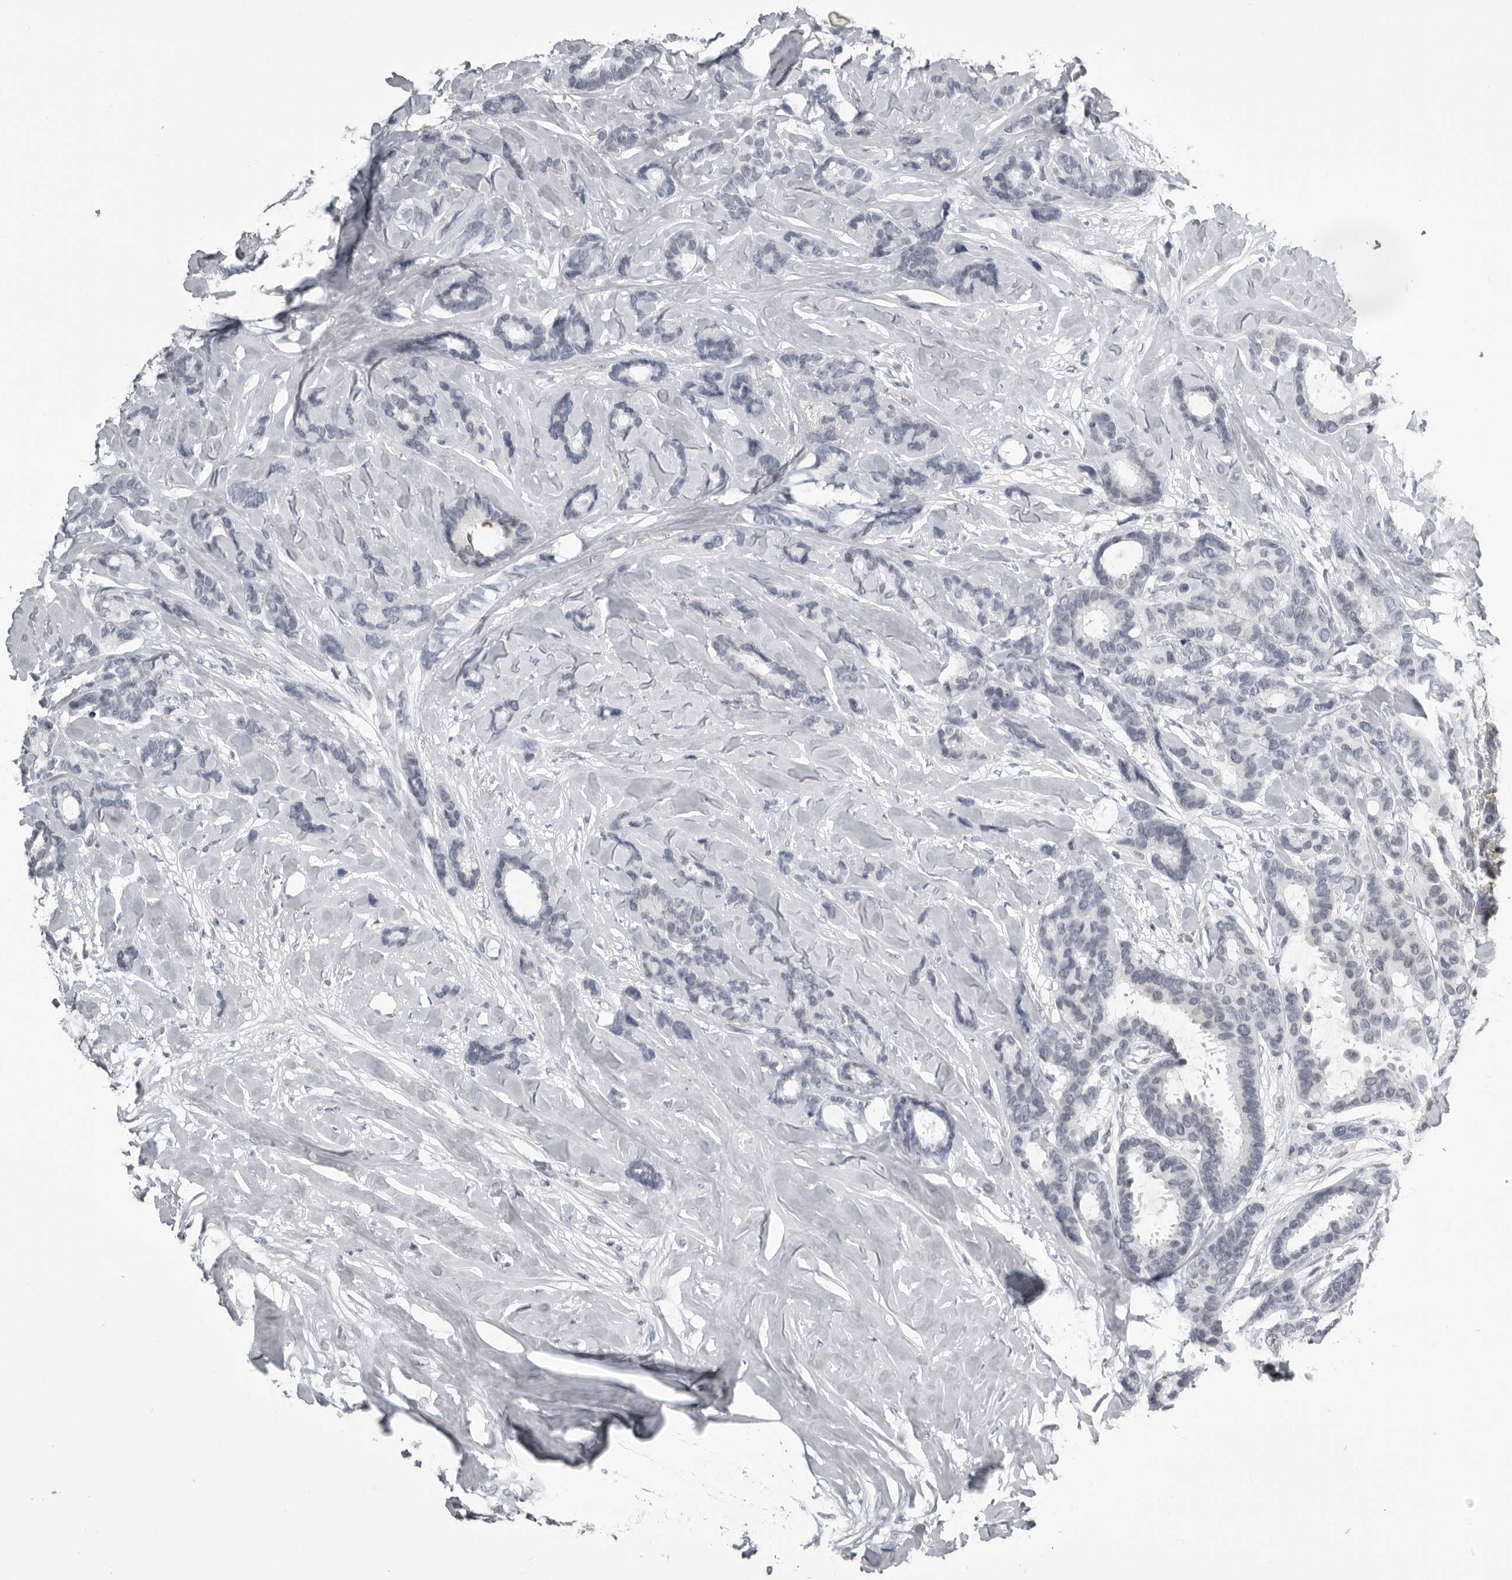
{"staining": {"intensity": "negative", "quantity": "none", "location": "none"}, "tissue": "breast cancer", "cell_type": "Tumor cells", "image_type": "cancer", "snomed": [{"axis": "morphology", "description": "Duct carcinoma"}, {"axis": "topography", "description": "Breast"}], "caption": "This micrograph is of breast intraductal carcinoma stained with immunohistochemistry to label a protein in brown with the nuclei are counter-stained blue. There is no staining in tumor cells.", "gene": "RTCA", "patient": {"sex": "female", "age": 87}}